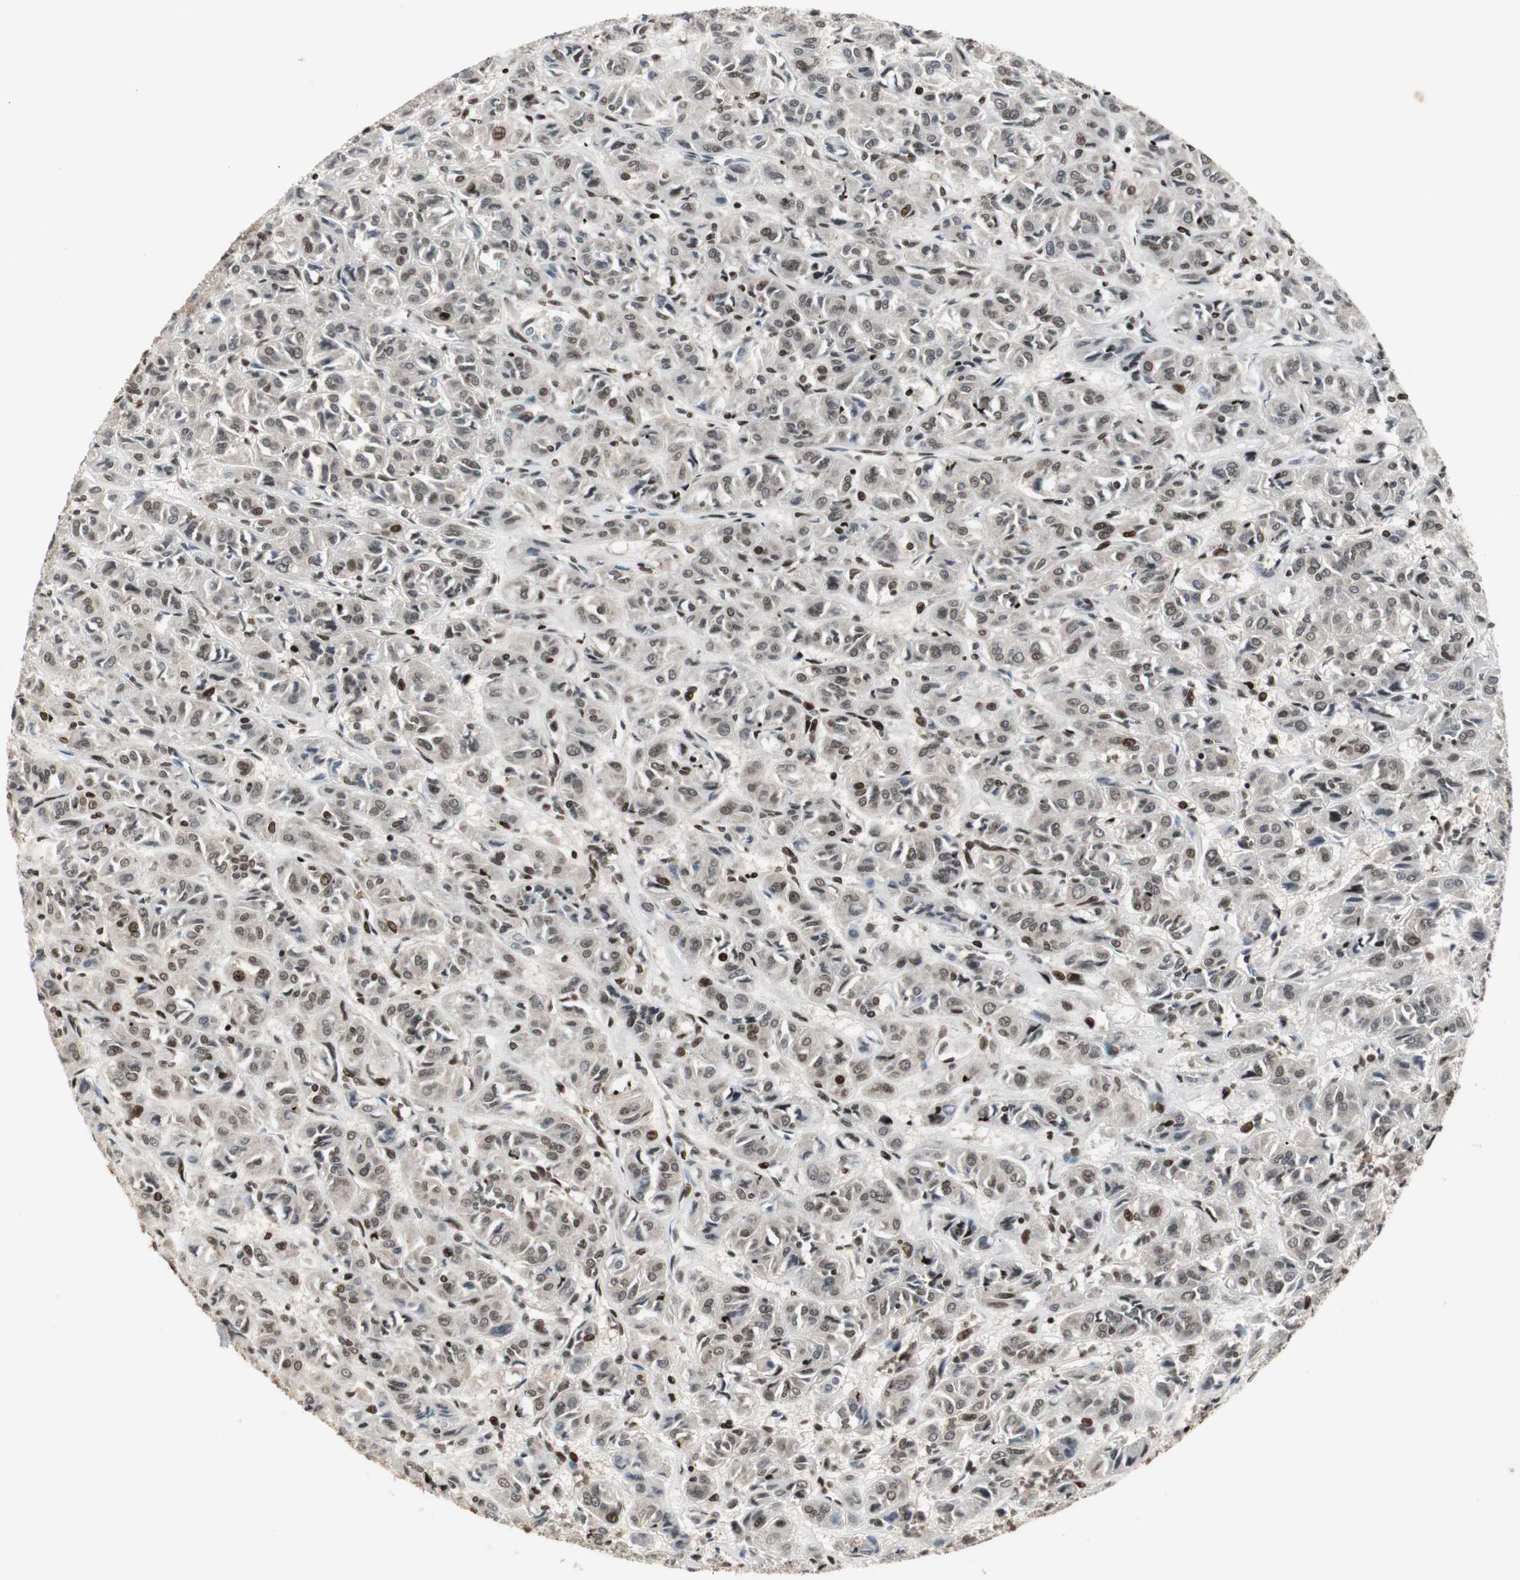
{"staining": {"intensity": "moderate", "quantity": ">75%", "location": "cytoplasmic/membranous,nuclear"}, "tissue": "thyroid cancer", "cell_type": "Tumor cells", "image_type": "cancer", "snomed": [{"axis": "morphology", "description": "Follicular adenoma carcinoma, NOS"}, {"axis": "topography", "description": "Thyroid gland"}], "caption": "Immunohistochemical staining of human follicular adenoma carcinoma (thyroid) reveals medium levels of moderate cytoplasmic/membranous and nuclear protein staining in approximately >75% of tumor cells.", "gene": "TAF5", "patient": {"sex": "female", "age": 71}}